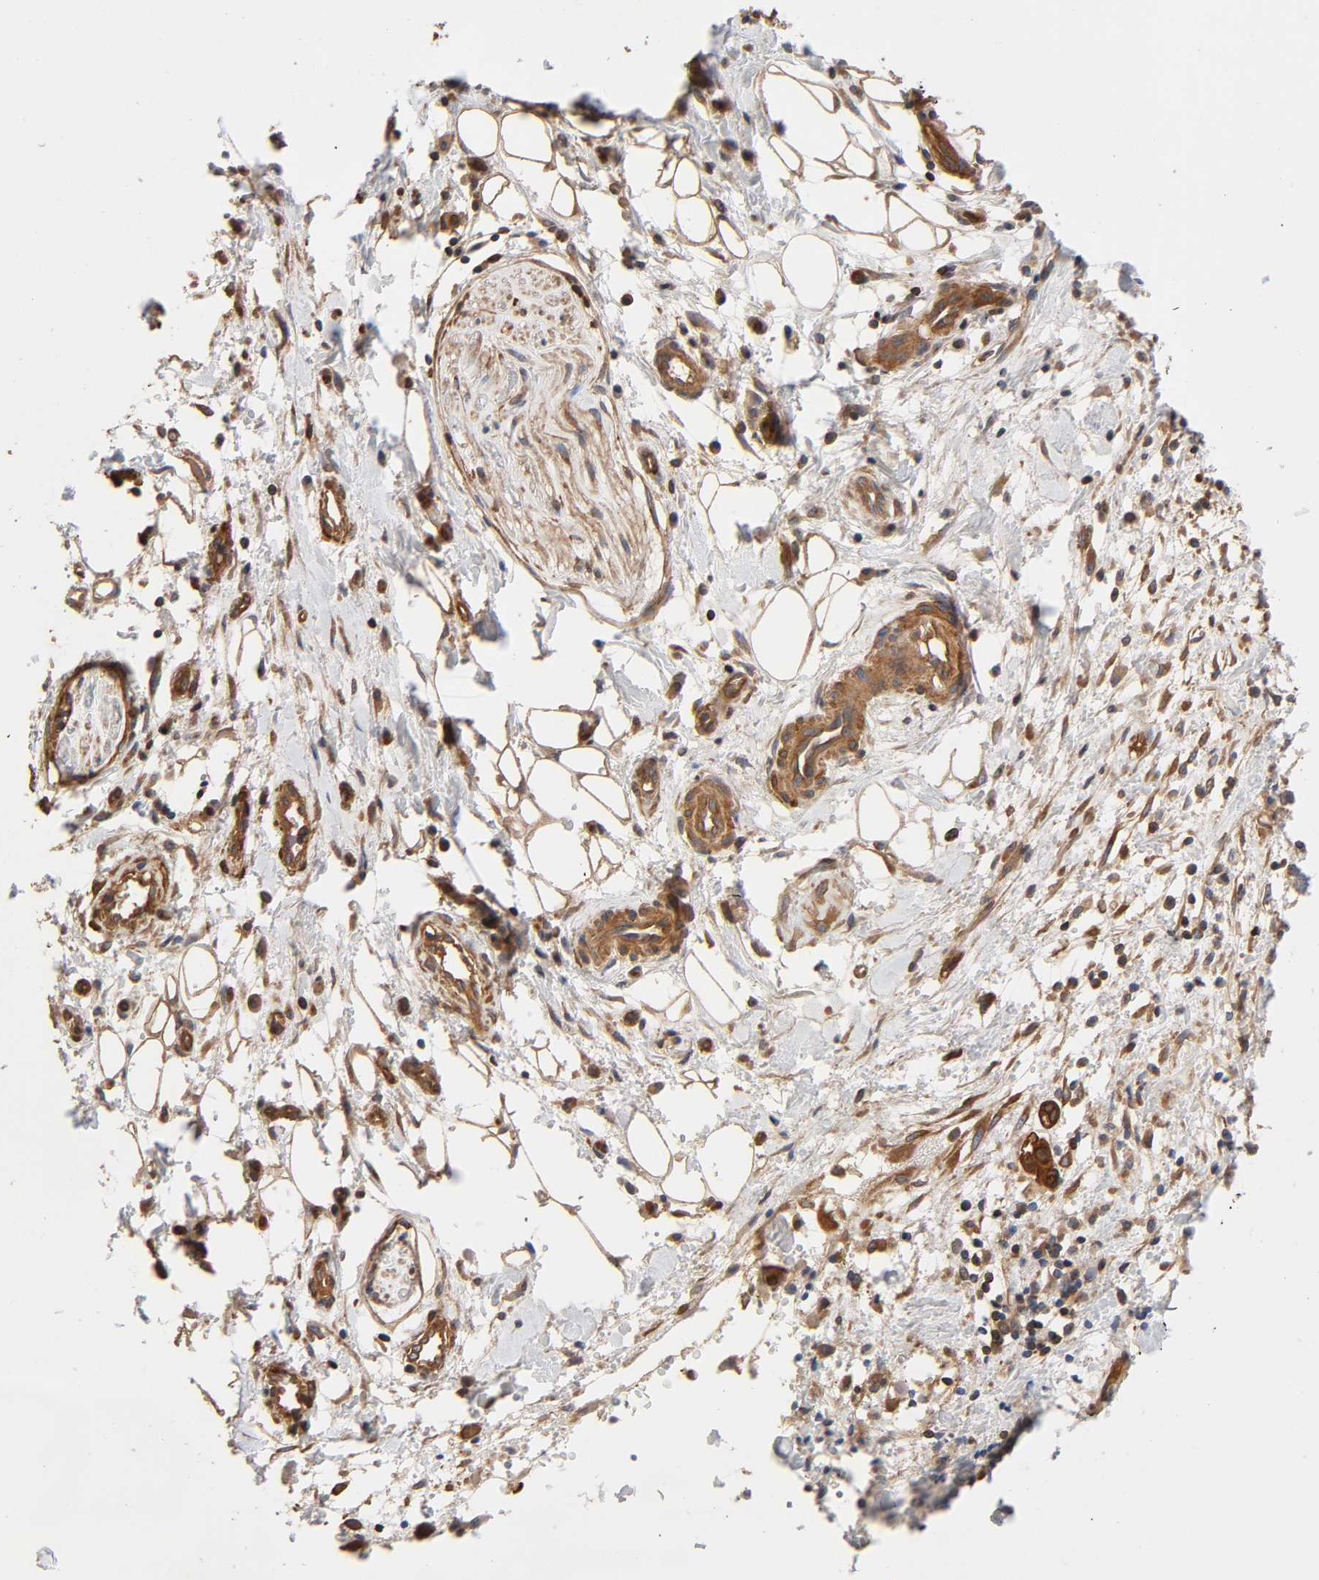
{"staining": {"intensity": "moderate", "quantity": ">75%", "location": "cytoplasmic/membranous"}, "tissue": "pancreatic cancer", "cell_type": "Tumor cells", "image_type": "cancer", "snomed": [{"axis": "morphology", "description": "Adenocarcinoma, NOS"}, {"axis": "topography", "description": "Pancreas"}], "caption": "A photomicrograph of pancreatic cancer stained for a protein displays moderate cytoplasmic/membranous brown staining in tumor cells. (DAB IHC with brightfield microscopy, high magnification).", "gene": "LAMTOR2", "patient": {"sex": "female", "age": 60}}